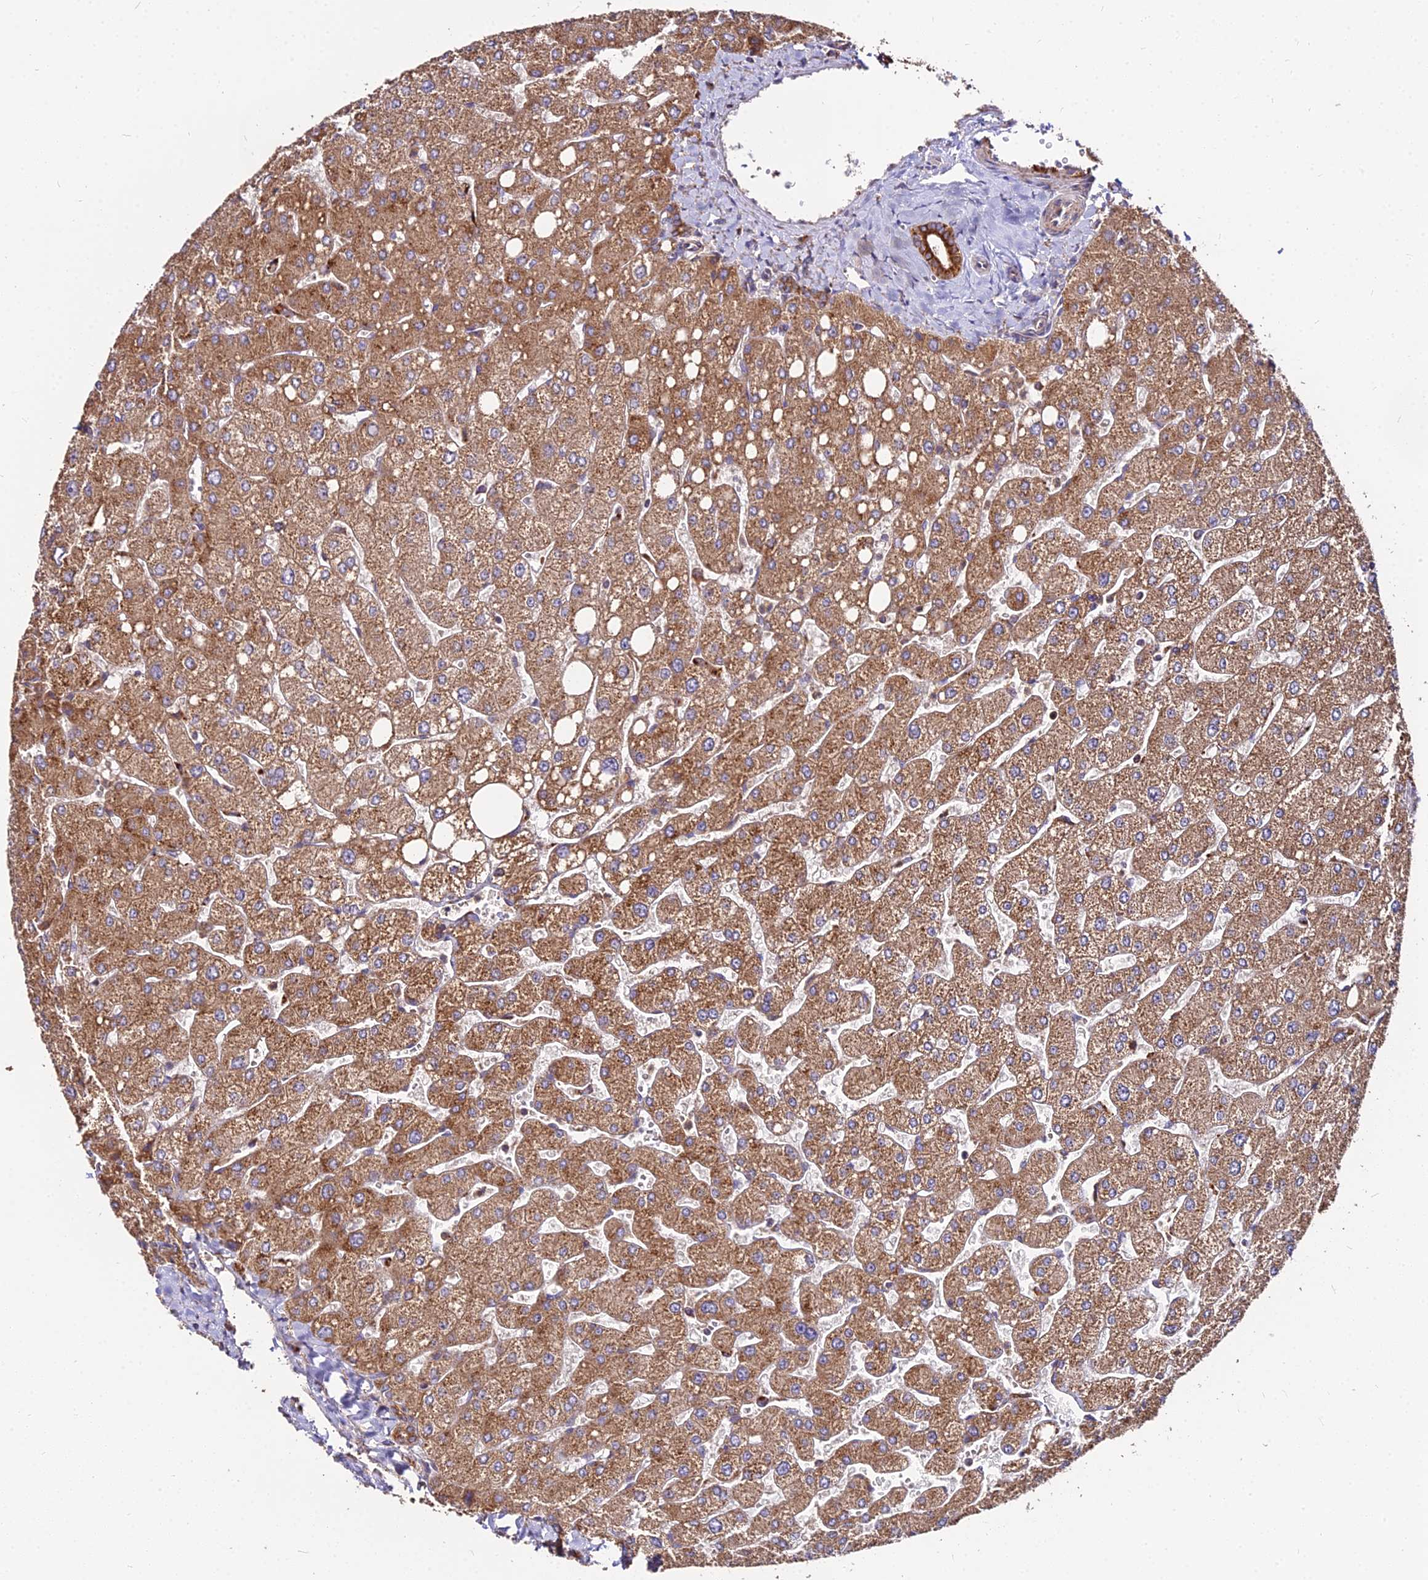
{"staining": {"intensity": "strong", "quantity": ">75%", "location": "cytoplasmic/membranous"}, "tissue": "liver", "cell_type": "Cholangiocytes", "image_type": "normal", "snomed": [{"axis": "morphology", "description": "Normal tissue, NOS"}, {"axis": "topography", "description": "Liver"}], "caption": "Protein analysis of unremarkable liver reveals strong cytoplasmic/membranous staining in about >75% of cholangiocytes. (IHC, brightfield microscopy, high magnification).", "gene": "ENSG00000258465", "patient": {"sex": "male", "age": 55}}